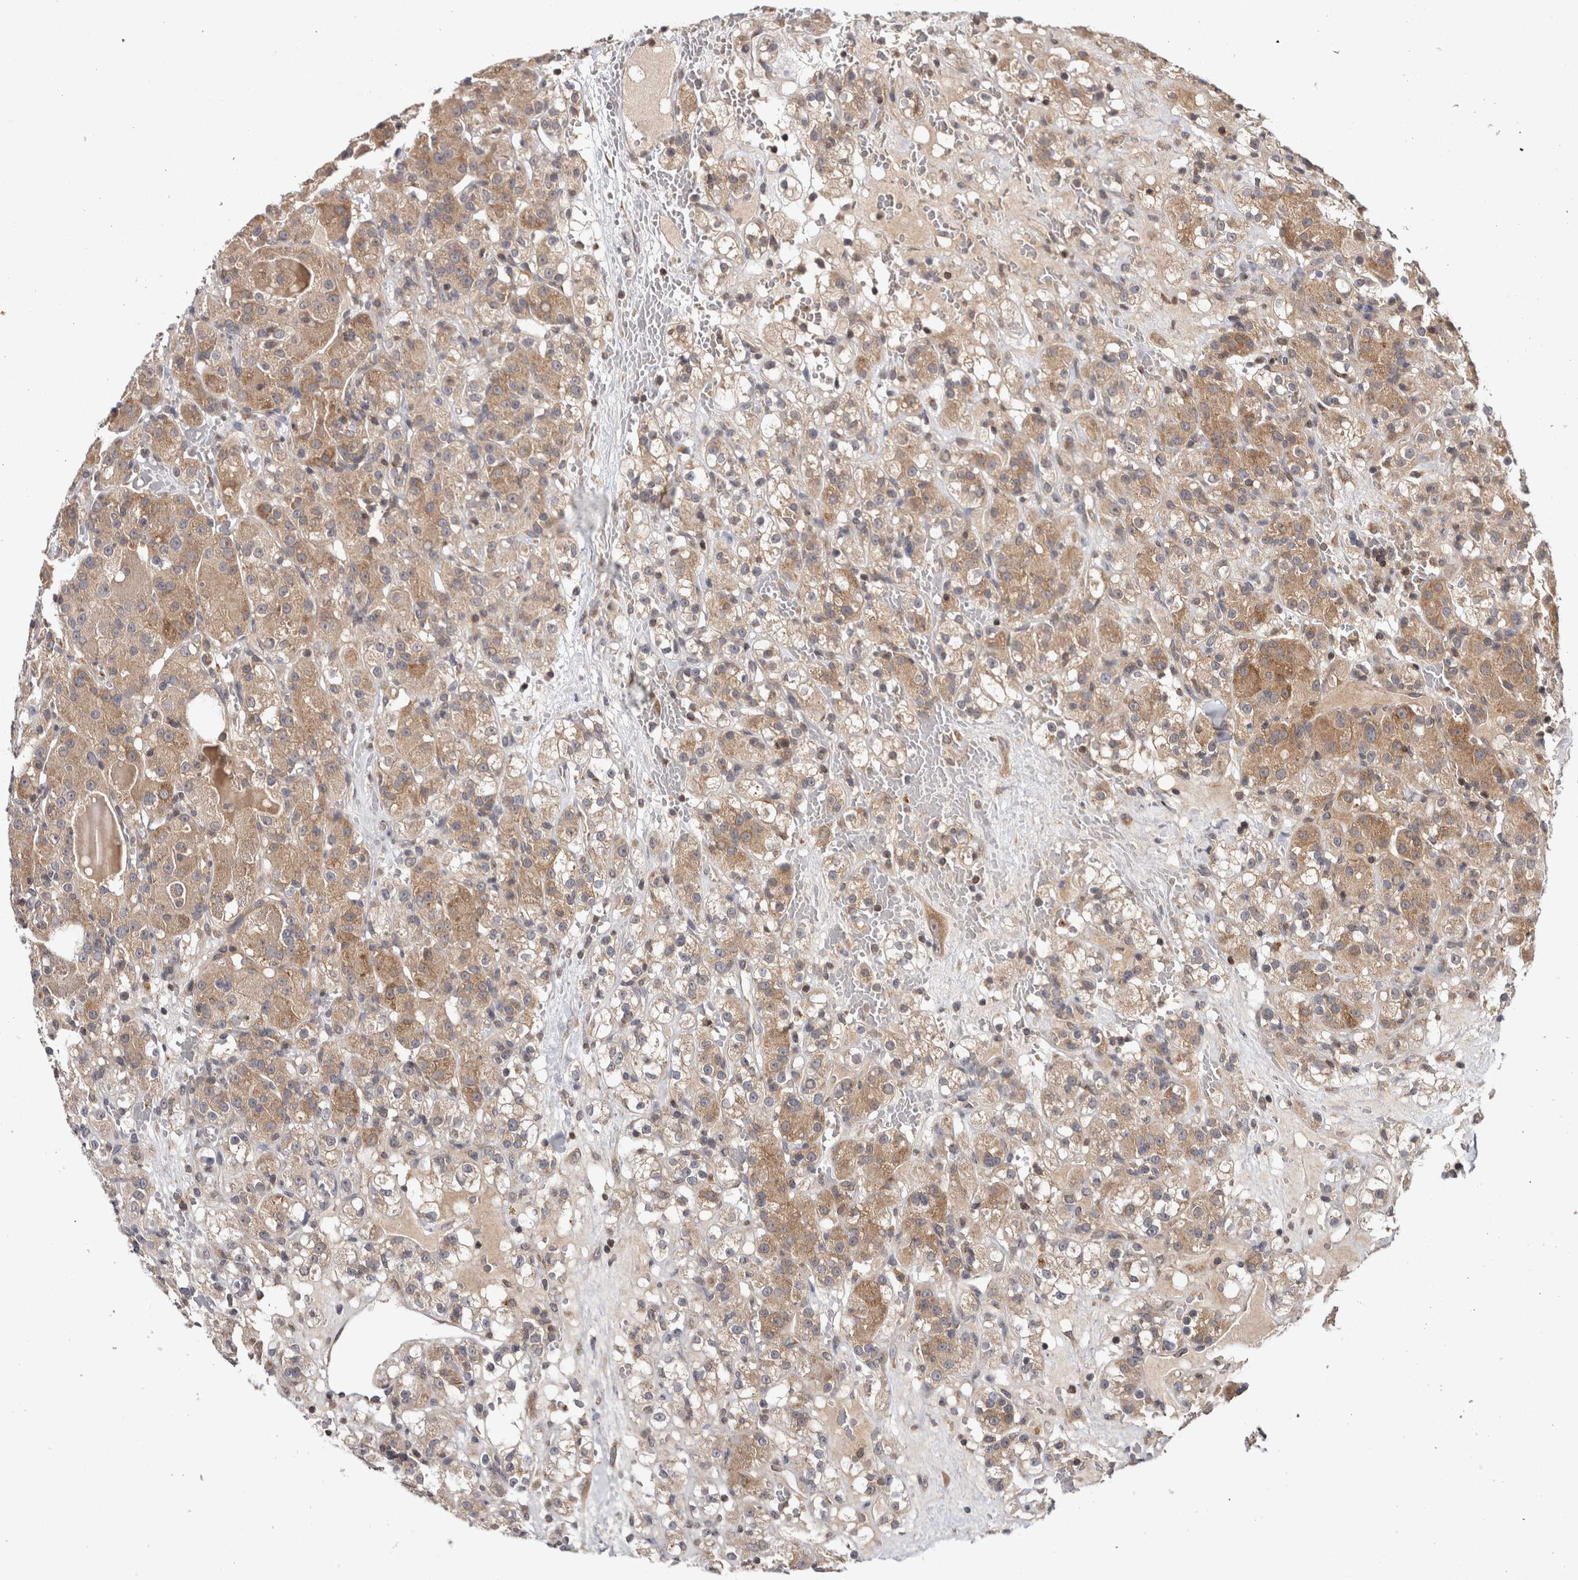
{"staining": {"intensity": "weak", "quantity": ">75%", "location": "cytoplasmic/membranous"}, "tissue": "renal cancer", "cell_type": "Tumor cells", "image_type": "cancer", "snomed": [{"axis": "morphology", "description": "Normal tissue, NOS"}, {"axis": "morphology", "description": "Adenocarcinoma, NOS"}, {"axis": "topography", "description": "Kidney"}], "caption": "Immunohistochemical staining of renal cancer exhibits low levels of weak cytoplasmic/membranous protein positivity in about >75% of tumor cells.", "gene": "HMOX2", "patient": {"sex": "male", "age": 61}}